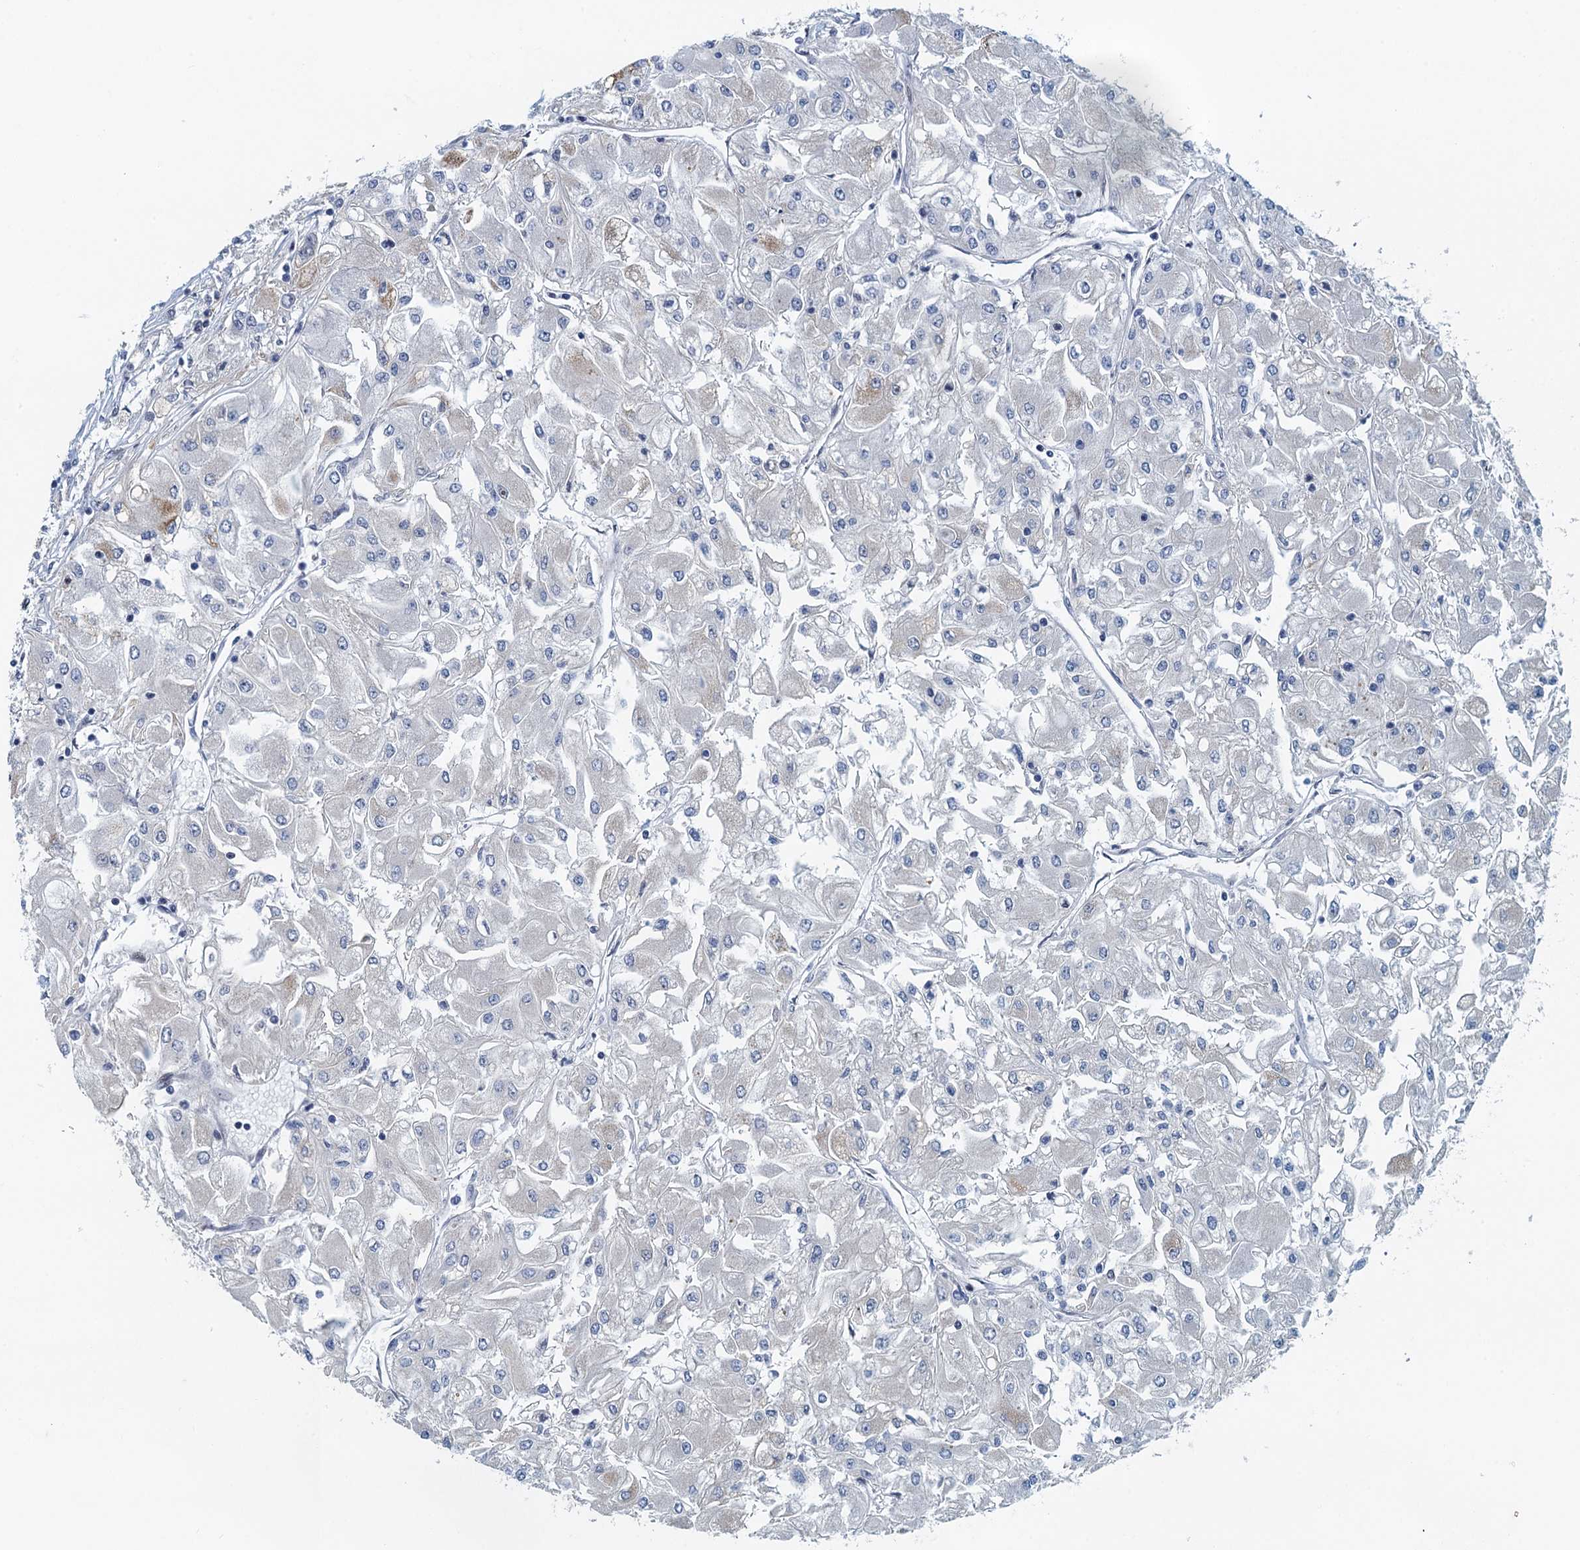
{"staining": {"intensity": "negative", "quantity": "none", "location": "none"}, "tissue": "renal cancer", "cell_type": "Tumor cells", "image_type": "cancer", "snomed": [{"axis": "morphology", "description": "Adenocarcinoma, NOS"}, {"axis": "topography", "description": "Kidney"}], "caption": "Tumor cells are negative for protein expression in human renal cancer (adenocarcinoma).", "gene": "ANKRD13D", "patient": {"sex": "male", "age": 80}}